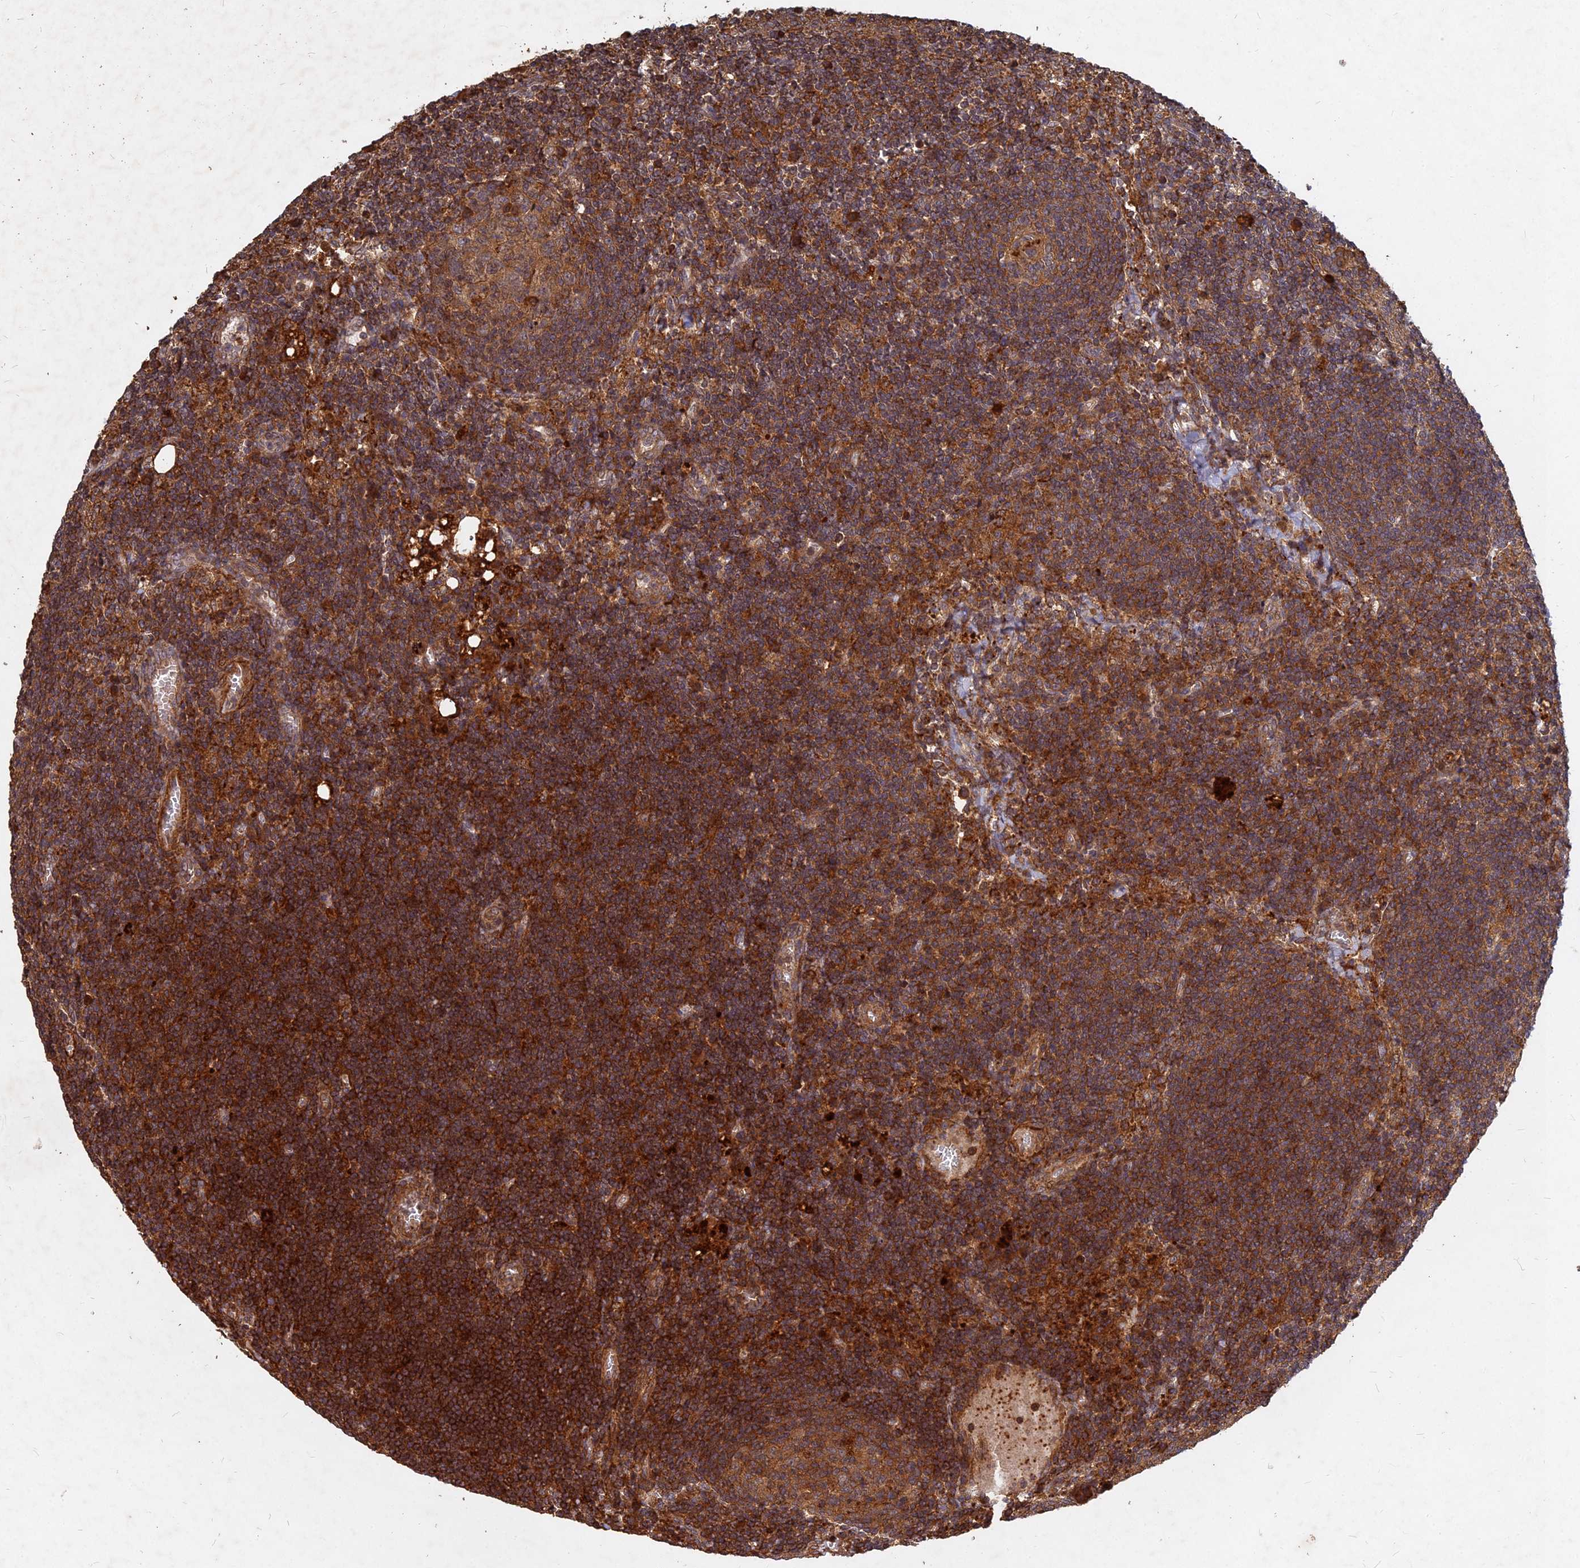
{"staining": {"intensity": "moderate", "quantity": ">75%", "location": "cytoplasmic/membranous"}, "tissue": "lymph node", "cell_type": "Germinal center cells", "image_type": "normal", "snomed": [{"axis": "morphology", "description": "Normal tissue, NOS"}, {"axis": "topography", "description": "Lymph node"}], "caption": "Moderate cytoplasmic/membranous expression for a protein is identified in approximately >75% of germinal center cells of unremarkable lymph node using IHC.", "gene": "UBE2W", "patient": {"sex": "female", "age": 73}}